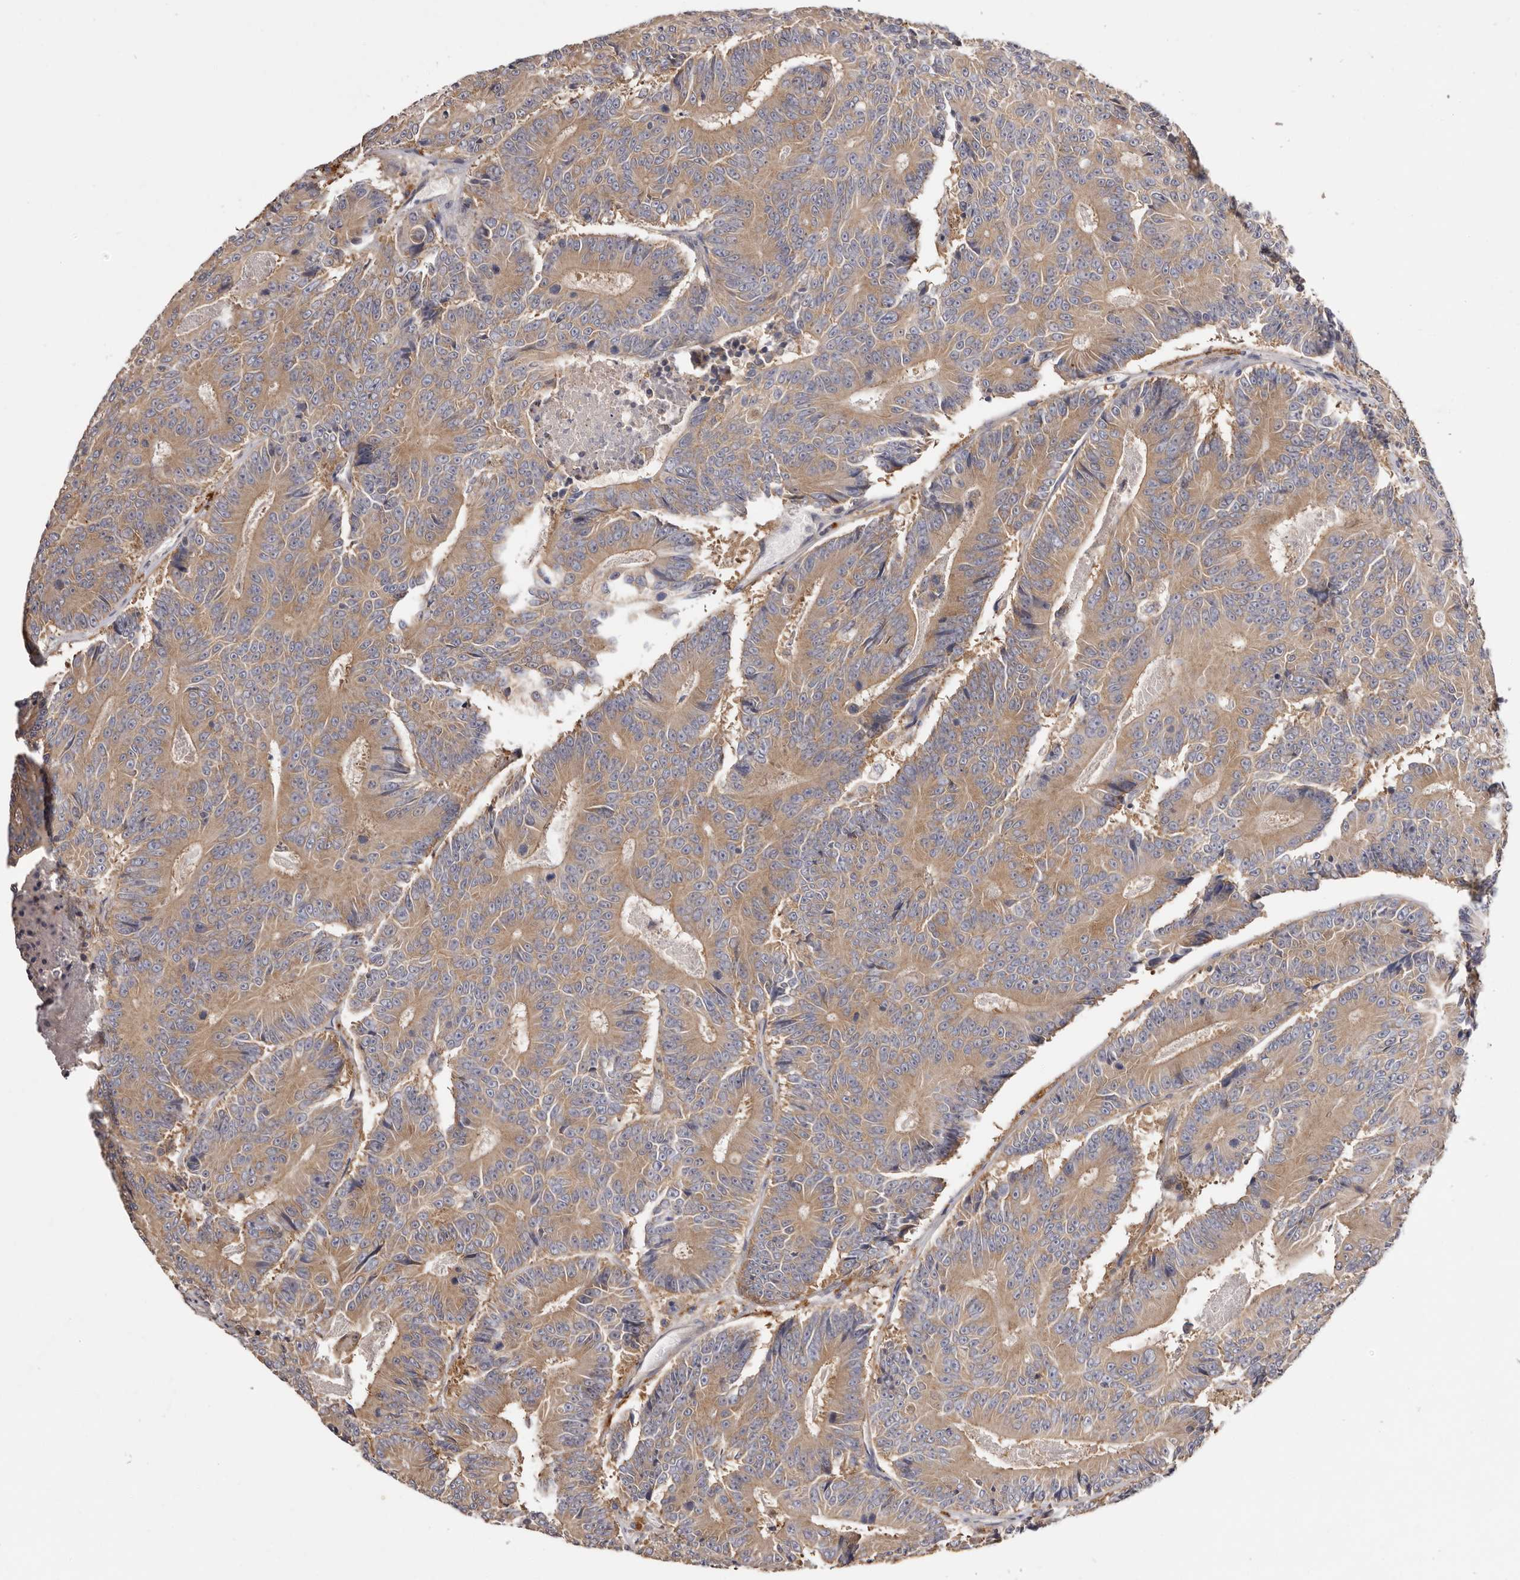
{"staining": {"intensity": "moderate", "quantity": ">75%", "location": "cytoplasmic/membranous"}, "tissue": "colorectal cancer", "cell_type": "Tumor cells", "image_type": "cancer", "snomed": [{"axis": "morphology", "description": "Adenocarcinoma, NOS"}, {"axis": "topography", "description": "Colon"}], "caption": "Human adenocarcinoma (colorectal) stained with a brown dye displays moderate cytoplasmic/membranous positive expression in about >75% of tumor cells.", "gene": "FAM167B", "patient": {"sex": "male", "age": 83}}